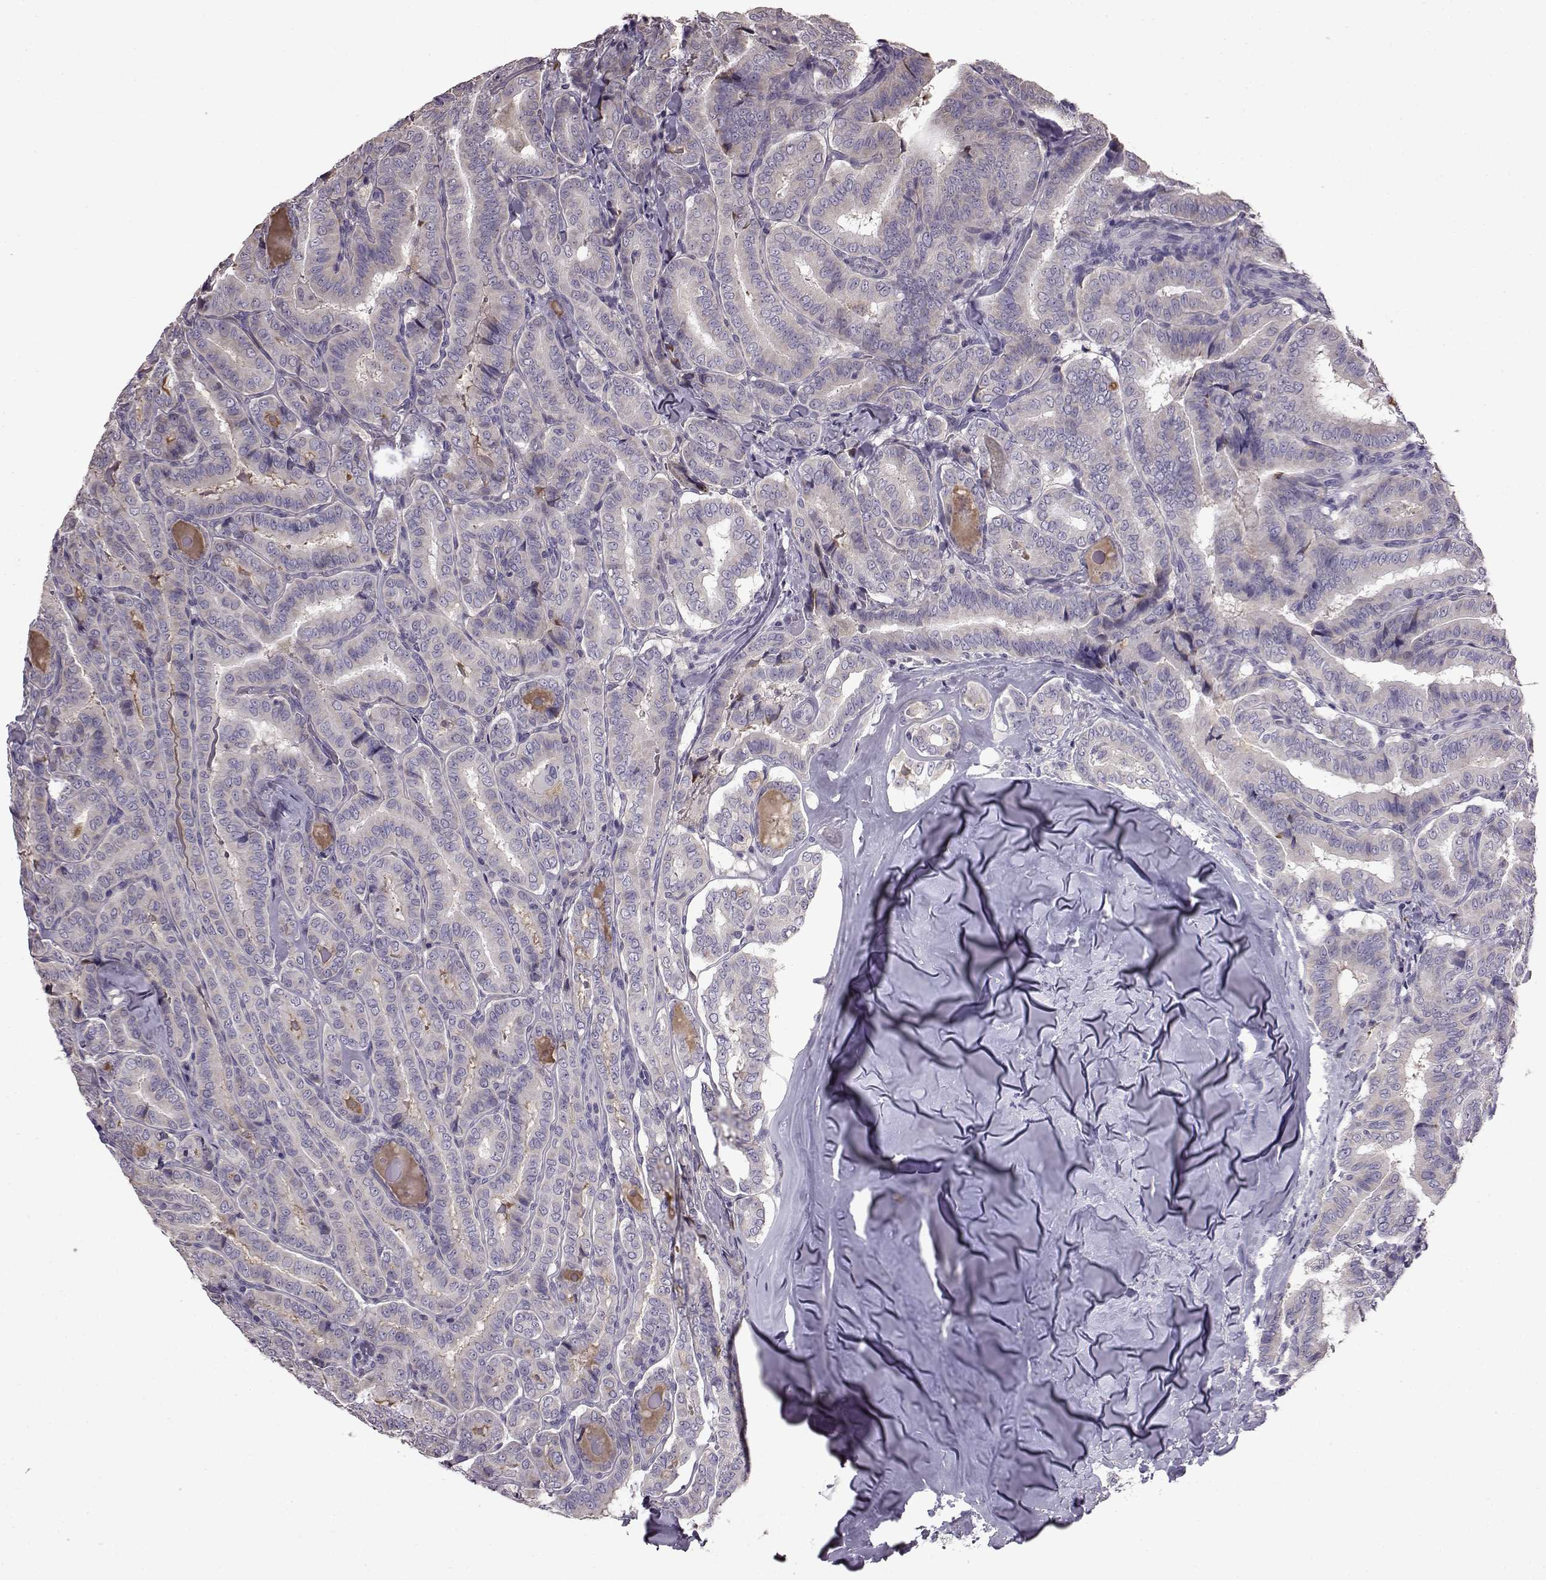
{"staining": {"intensity": "negative", "quantity": "none", "location": "none"}, "tissue": "thyroid cancer", "cell_type": "Tumor cells", "image_type": "cancer", "snomed": [{"axis": "morphology", "description": "Papillary adenocarcinoma, NOS"}, {"axis": "morphology", "description": "Papillary adenoma metastatic"}, {"axis": "topography", "description": "Thyroid gland"}], "caption": "Immunohistochemistry (IHC) micrograph of neoplastic tissue: papillary adenoma metastatic (thyroid) stained with DAB demonstrates no significant protein expression in tumor cells.", "gene": "ADGRG2", "patient": {"sex": "female", "age": 50}}